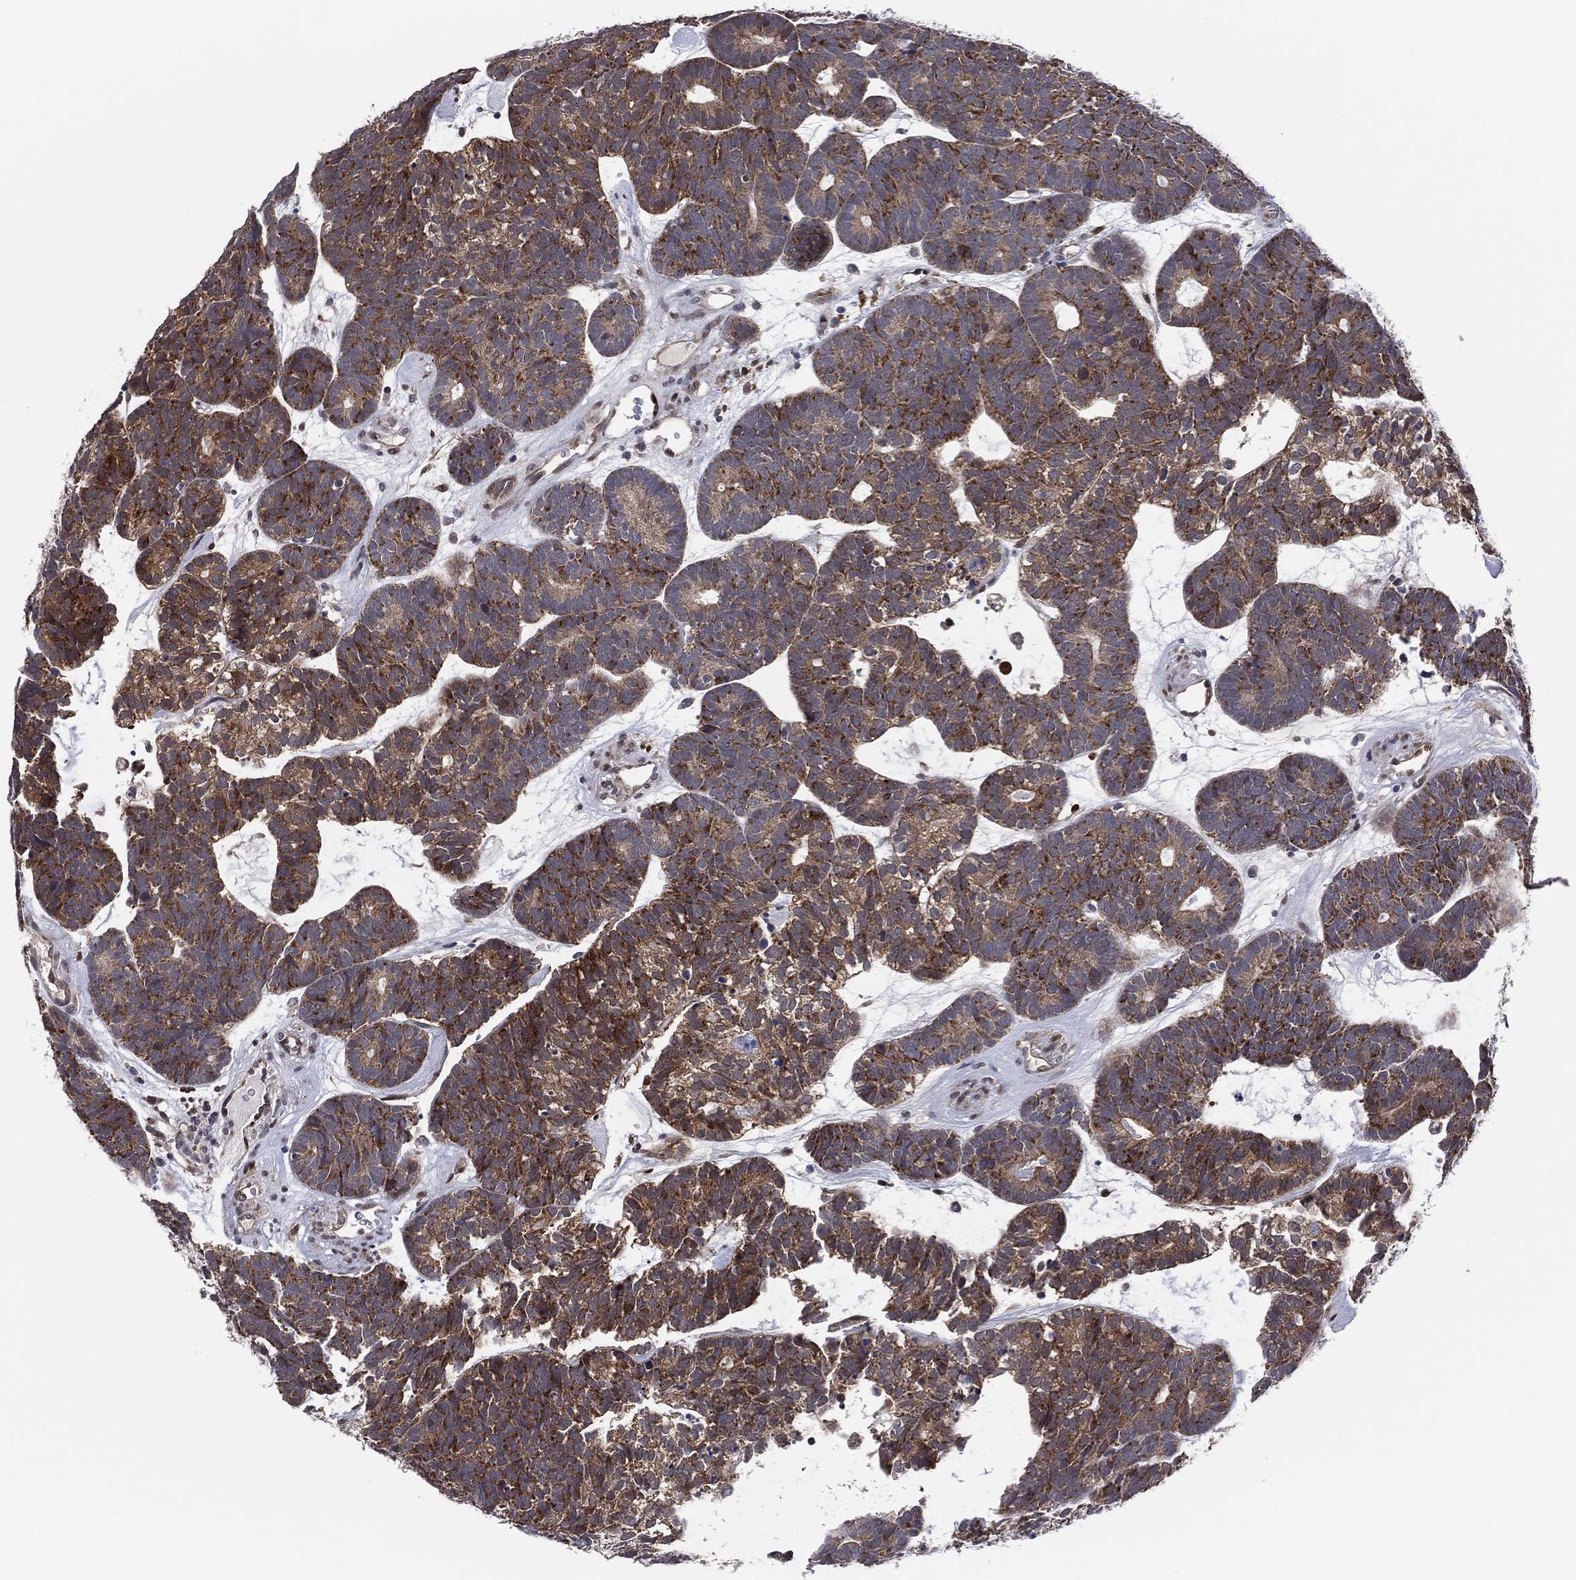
{"staining": {"intensity": "strong", "quantity": "25%-75%", "location": "cytoplasmic/membranous"}, "tissue": "head and neck cancer", "cell_type": "Tumor cells", "image_type": "cancer", "snomed": [{"axis": "morphology", "description": "Adenocarcinoma, NOS"}, {"axis": "topography", "description": "Head-Neck"}], "caption": "A brown stain labels strong cytoplasmic/membranous staining of a protein in head and neck cancer (adenocarcinoma) tumor cells.", "gene": "SNCG", "patient": {"sex": "female", "age": 81}}